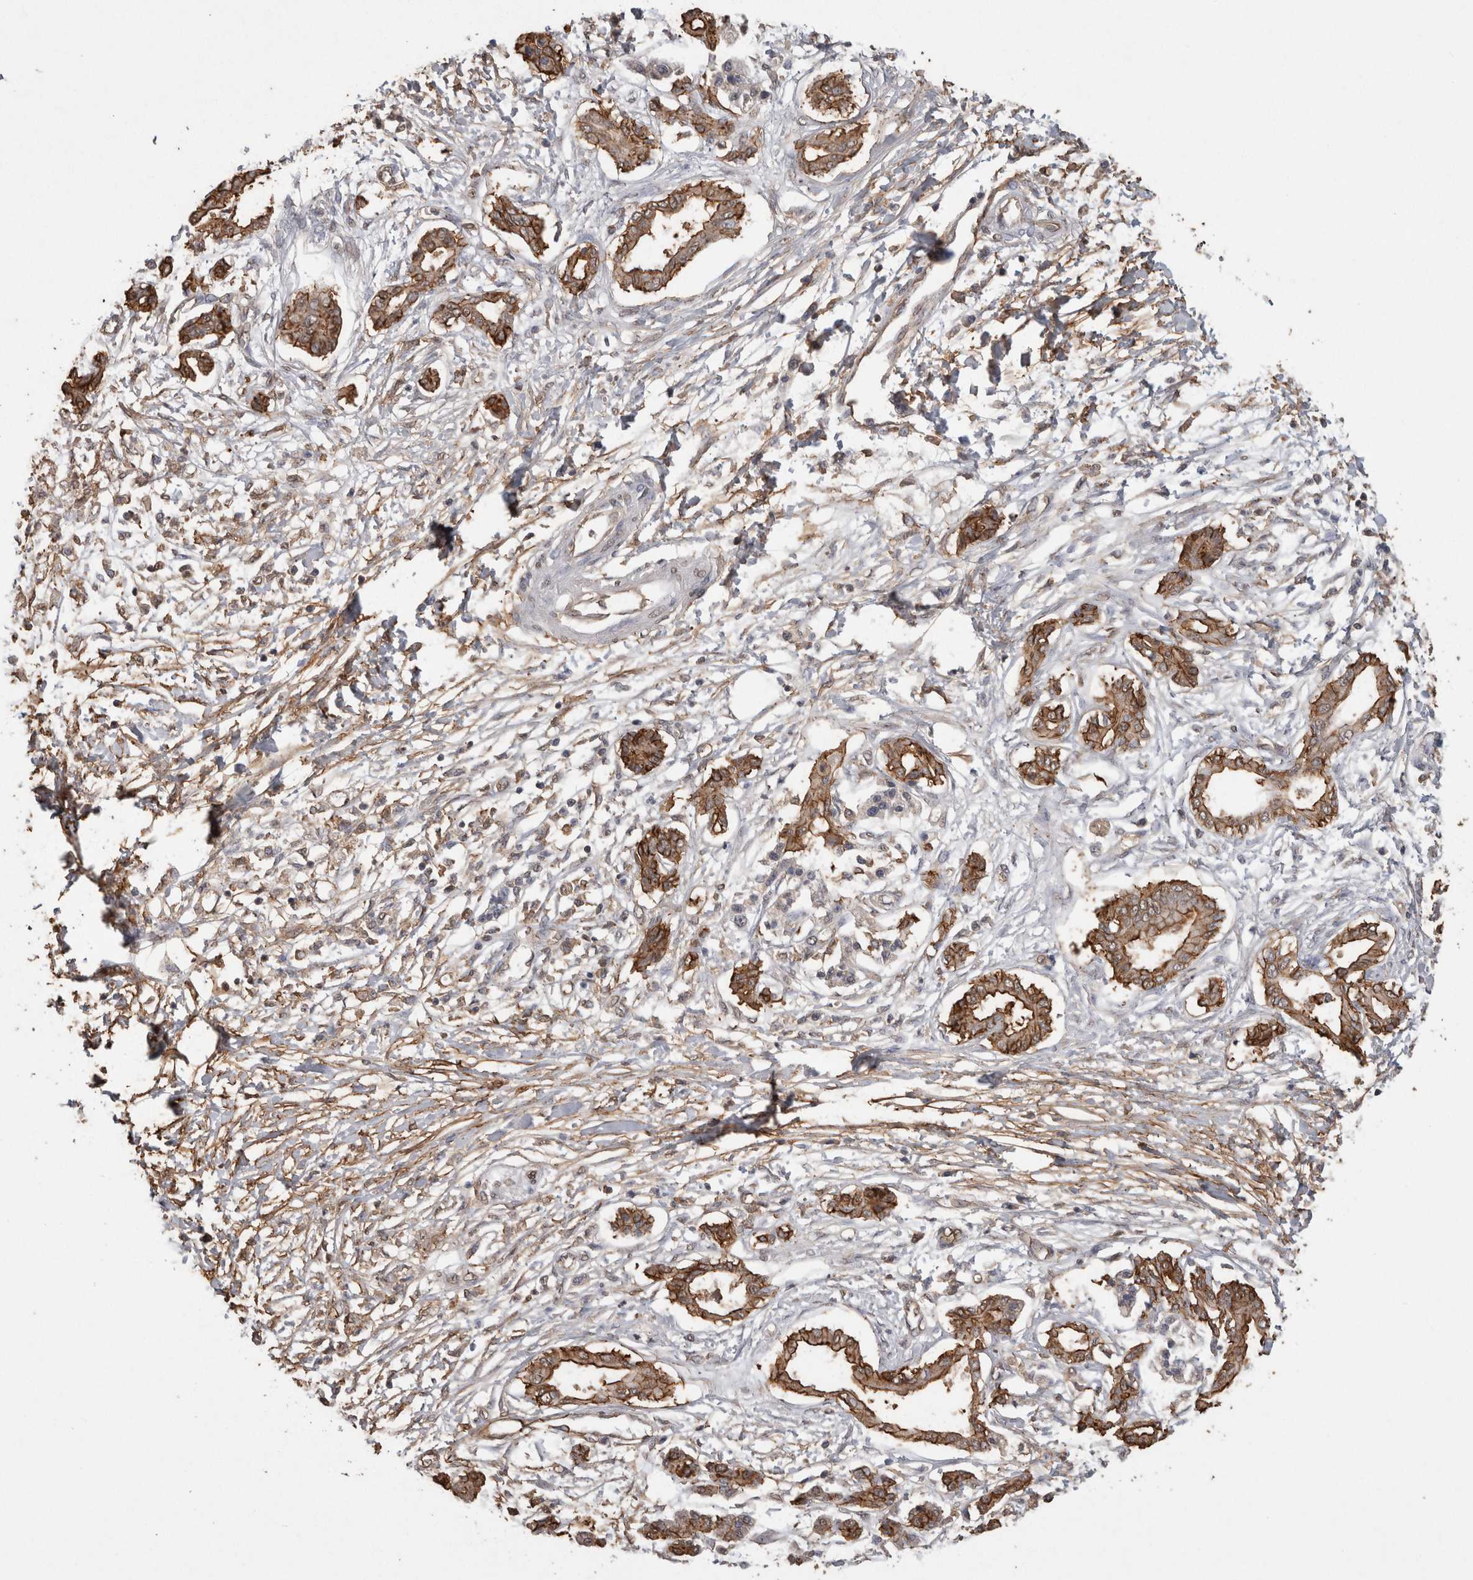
{"staining": {"intensity": "moderate", "quantity": ">75%", "location": "cytoplasmic/membranous"}, "tissue": "pancreatic cancer", "cell_type": "Tumor cells", "image_type": "cancer", "snomed": [{"axis": "morphology", "description": "Adenocarcinoma, NOS"}, {"axis": "topography", "description": "Pancreas"}], "caption": "There is medium levels of moderate cytoplasmic/membranous expression in tumor cells of pancreatic cancer (adenocarcinoma), as demonstrated by immunohistochemical staining (brown color).", "gene": "S100A10", "patient": {"sex": "male", "age": 56}}